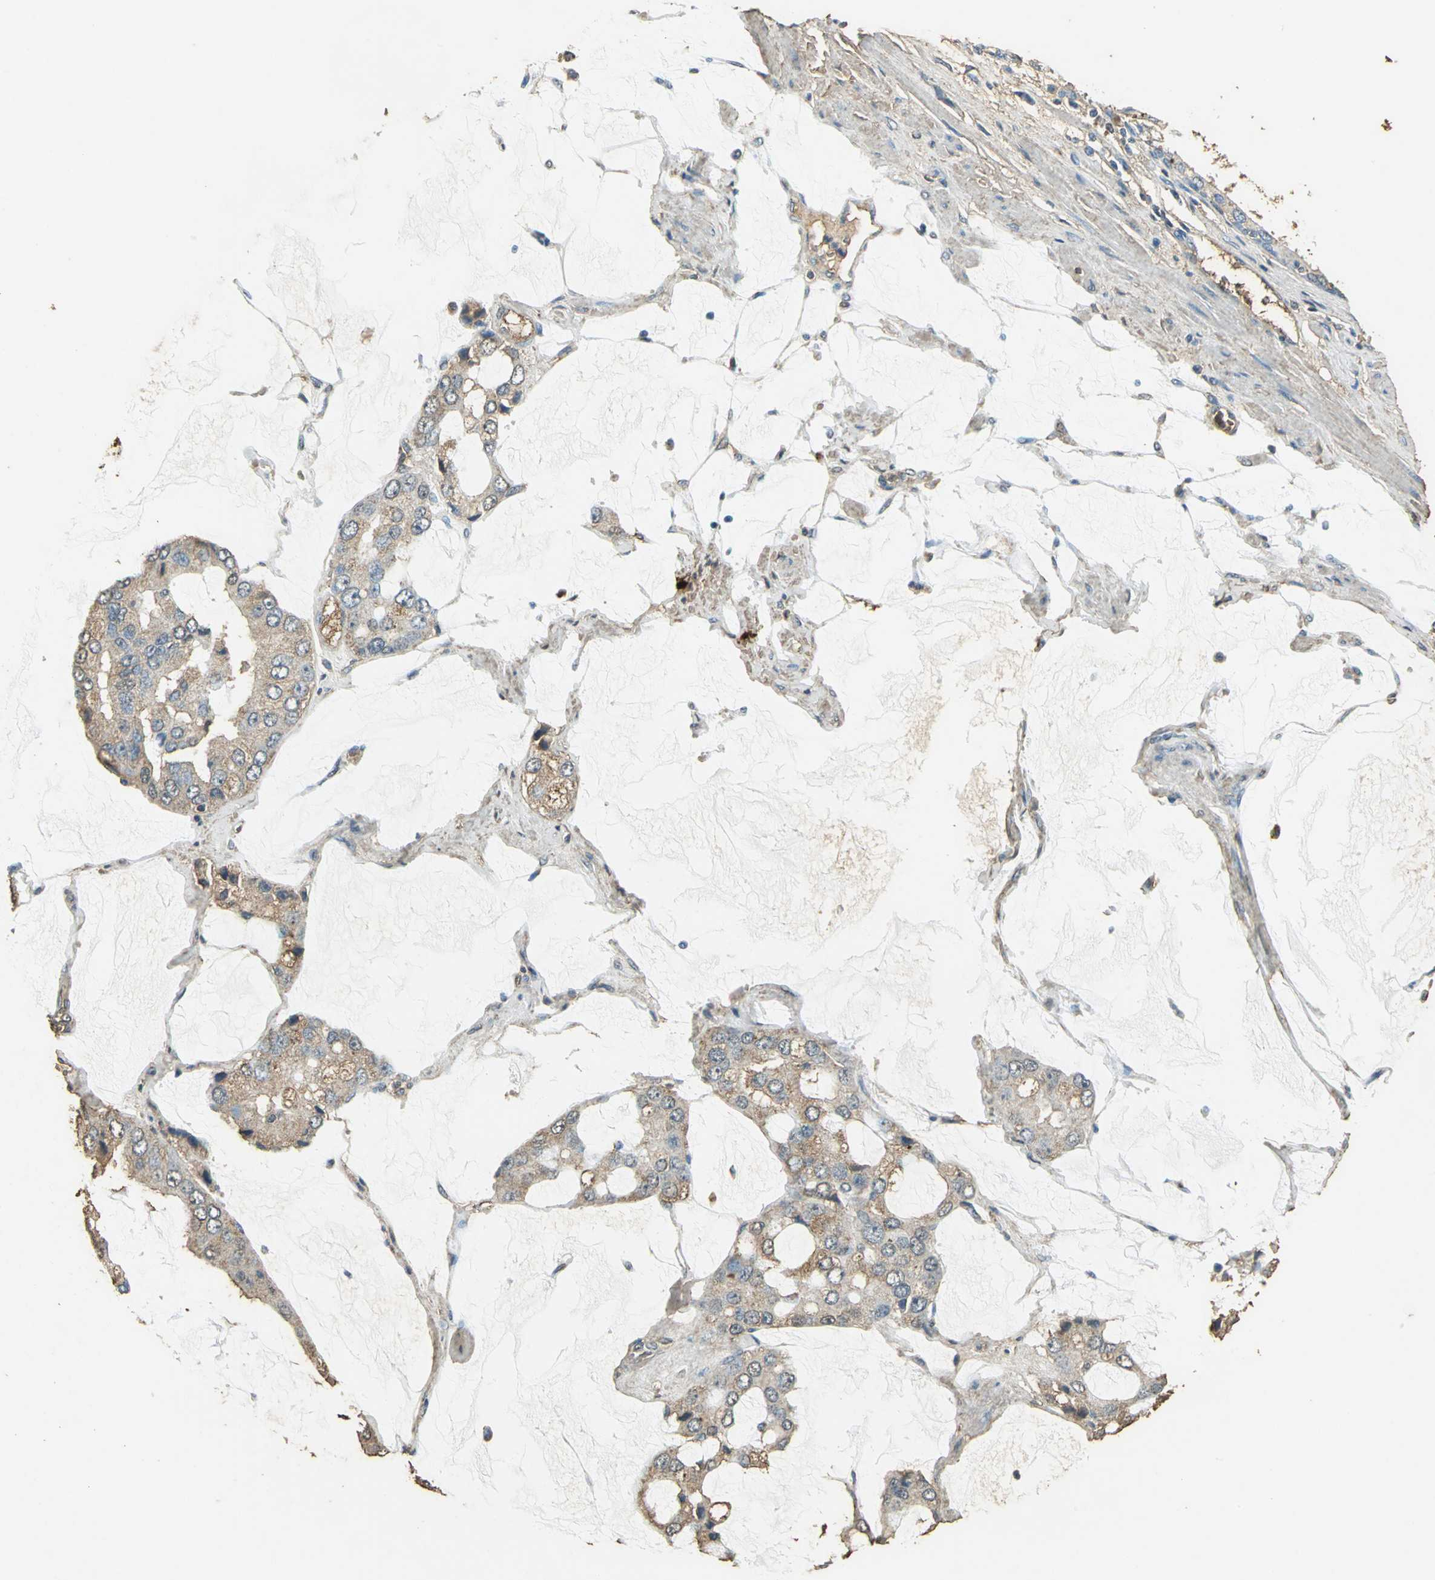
{"staining": {"intensity": "moderate", "quantity": "25%-75%", "location": "cytoplasmic/membranous"}, "tissue": "prostate cancer", "cell_type": "Tumor cells", "image_type": "cancer", "snomed": [{"axis": "morphology", "description": "Adenocarcinoma, High grade"}, {"axis": "topography", "description": "Prostate"}], "caption": "This is an image of immunohistochemistry staining of prostate adenocarcinoma (high-grade), which shows moderate staining in the cytoplasmic/membranous of tumor cells.", "gene": "TRAPPC2", "patient": {"sex": "male", "age": 67}}